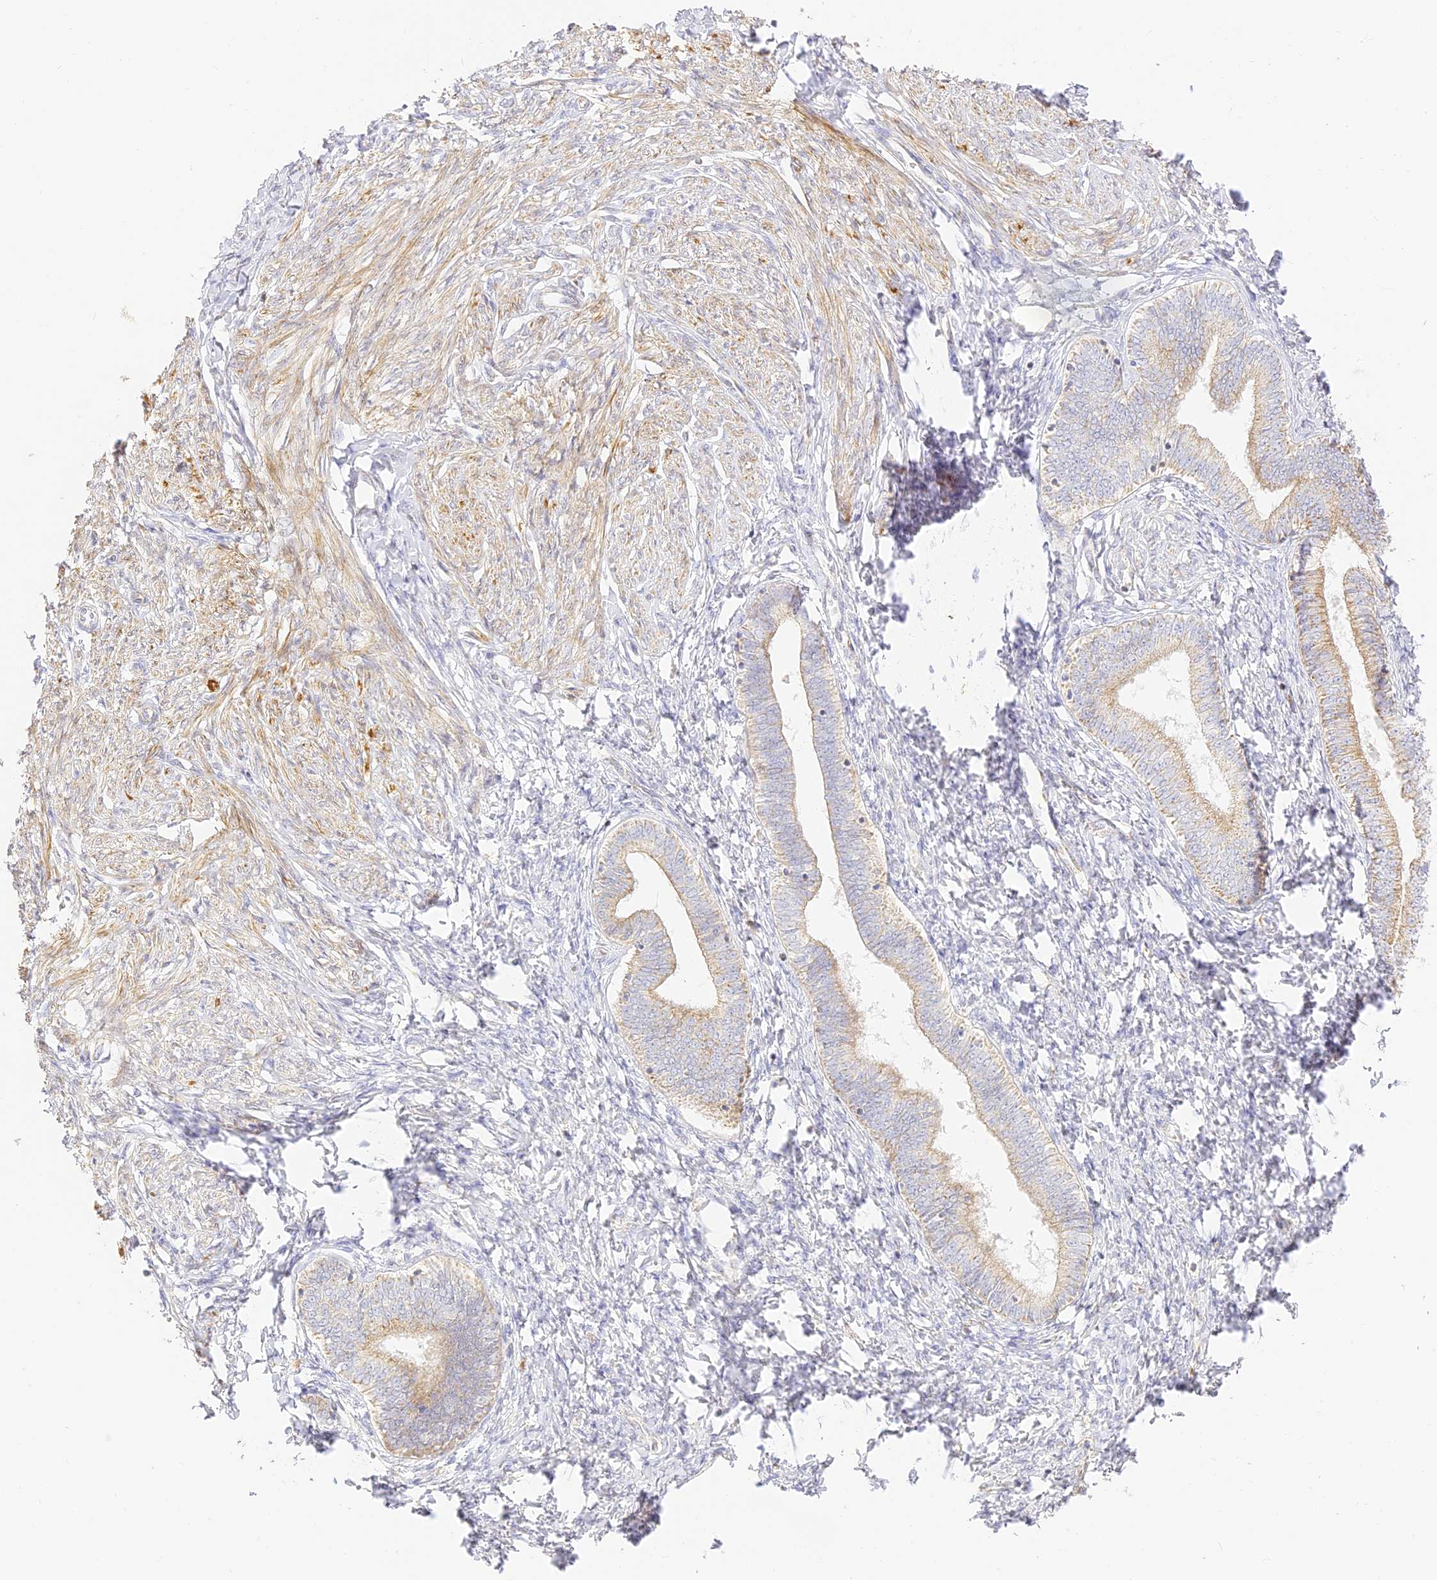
{"staining": {"intensity": "weak", "quantity": "<25%", "location": "cytoplasmic/membranous"}, "tissue": "endometrium", "cell_type": "Cells in endometrial stroma", "image_type": "normal", "snomed": [{"axis": "morphology", "description": "Normal tissue, NOS"}, {"axis": "topography", "description": "Endometrium"}], "caption": "Immunohistochemistry of unremarkable endometrium reveals no staining in cells in endometrial stroma.", "gene": "LRRC15", "patient": {"sex": "female", "age": 72}}